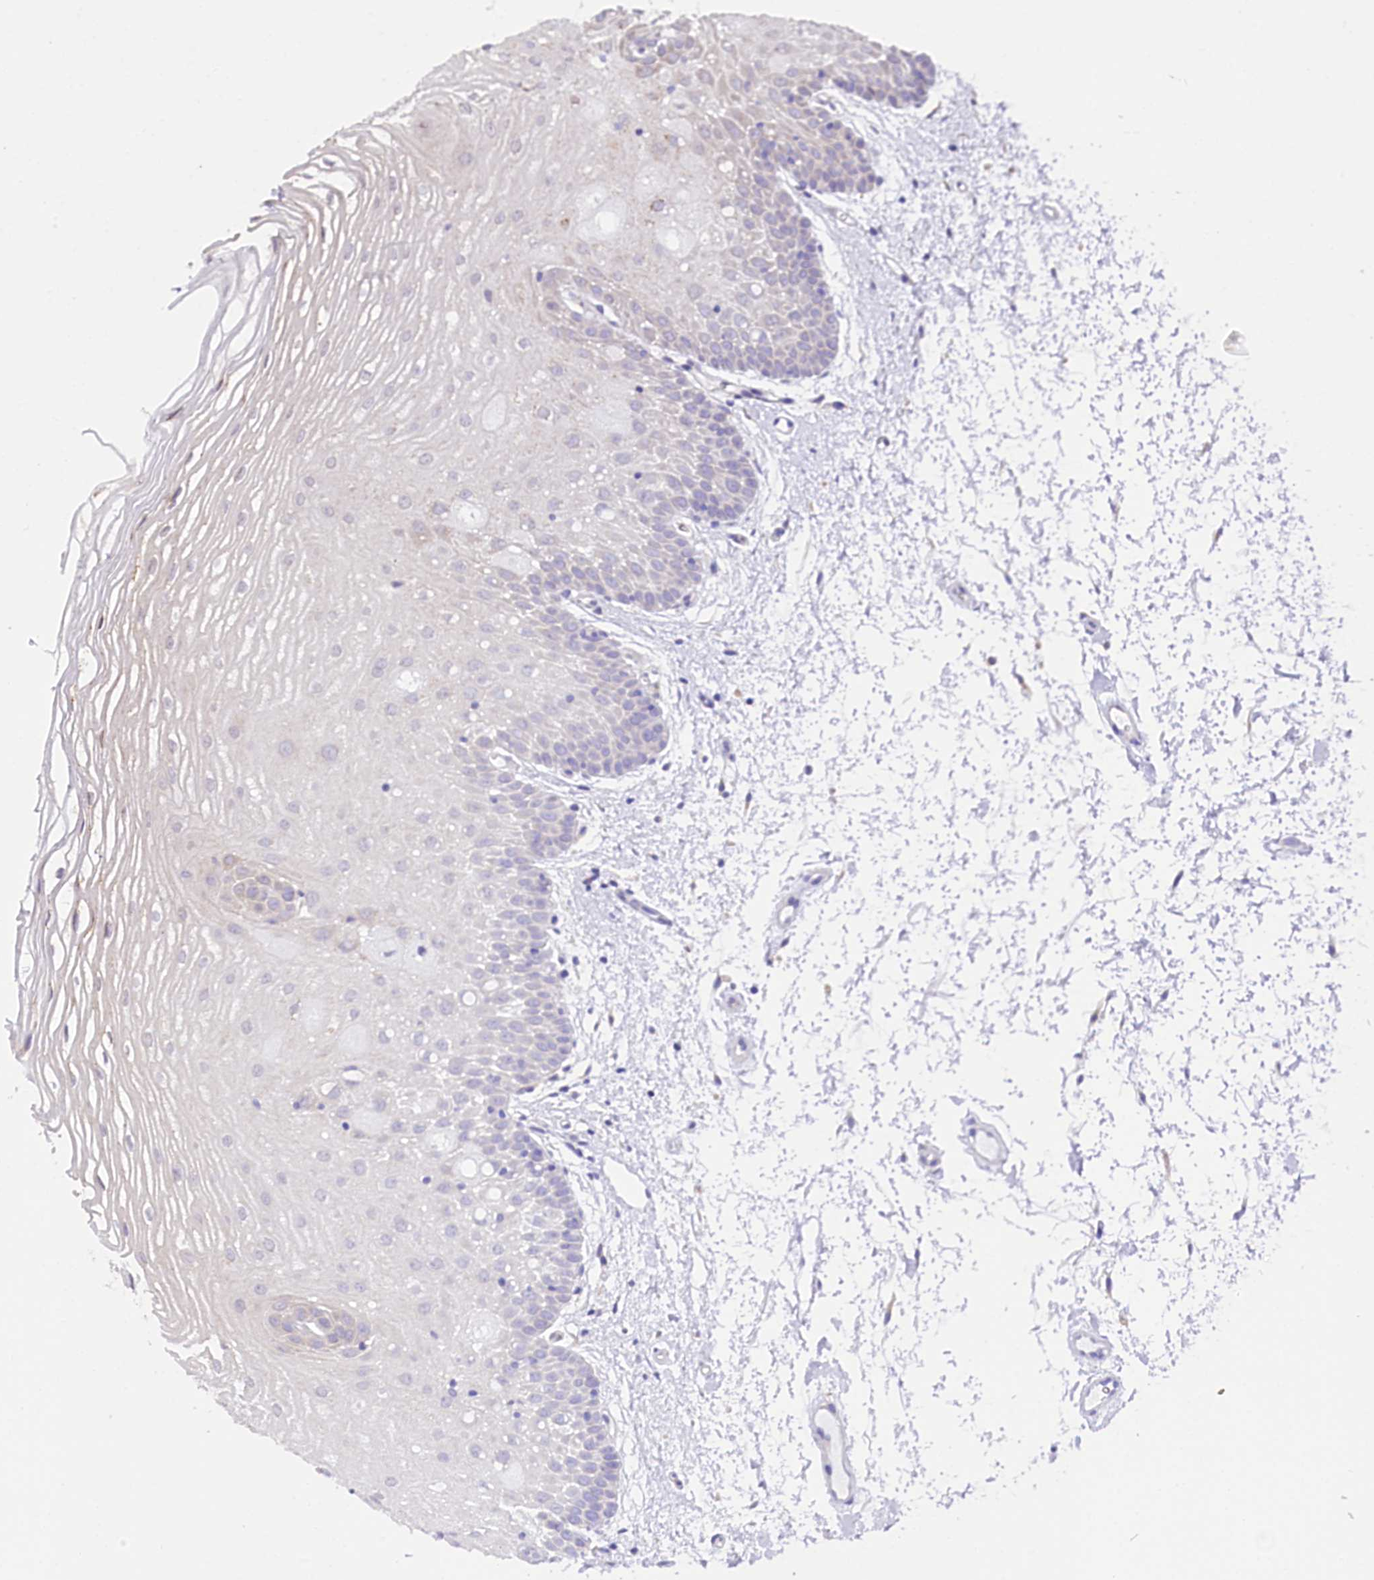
{"staining": {"intensity": "negative", "quantity": "none", "location": "none"}, "tissue": "oral mucosa", "cell_type": "Squamous epithelial cells", "image_type": "normal", "snomed": [{"axis": "morphology", "description": "Normal tissue, NOS"}, {"axis": "topography", "description": "Oral tissue"}, {"axis": "topography", "description": "Tounge, NOS"}], "caption": "Squamous epithelial cells show no significant protein staining in unremarkable oral mucosa. The staining is performed using DAB (3,3'-diaminobenzidine) brown chromogen with nuclei counter-stained in using hematoxylin.", "gene": "PPIP5K2", "patient": {"sex": "female", "age": 73}}